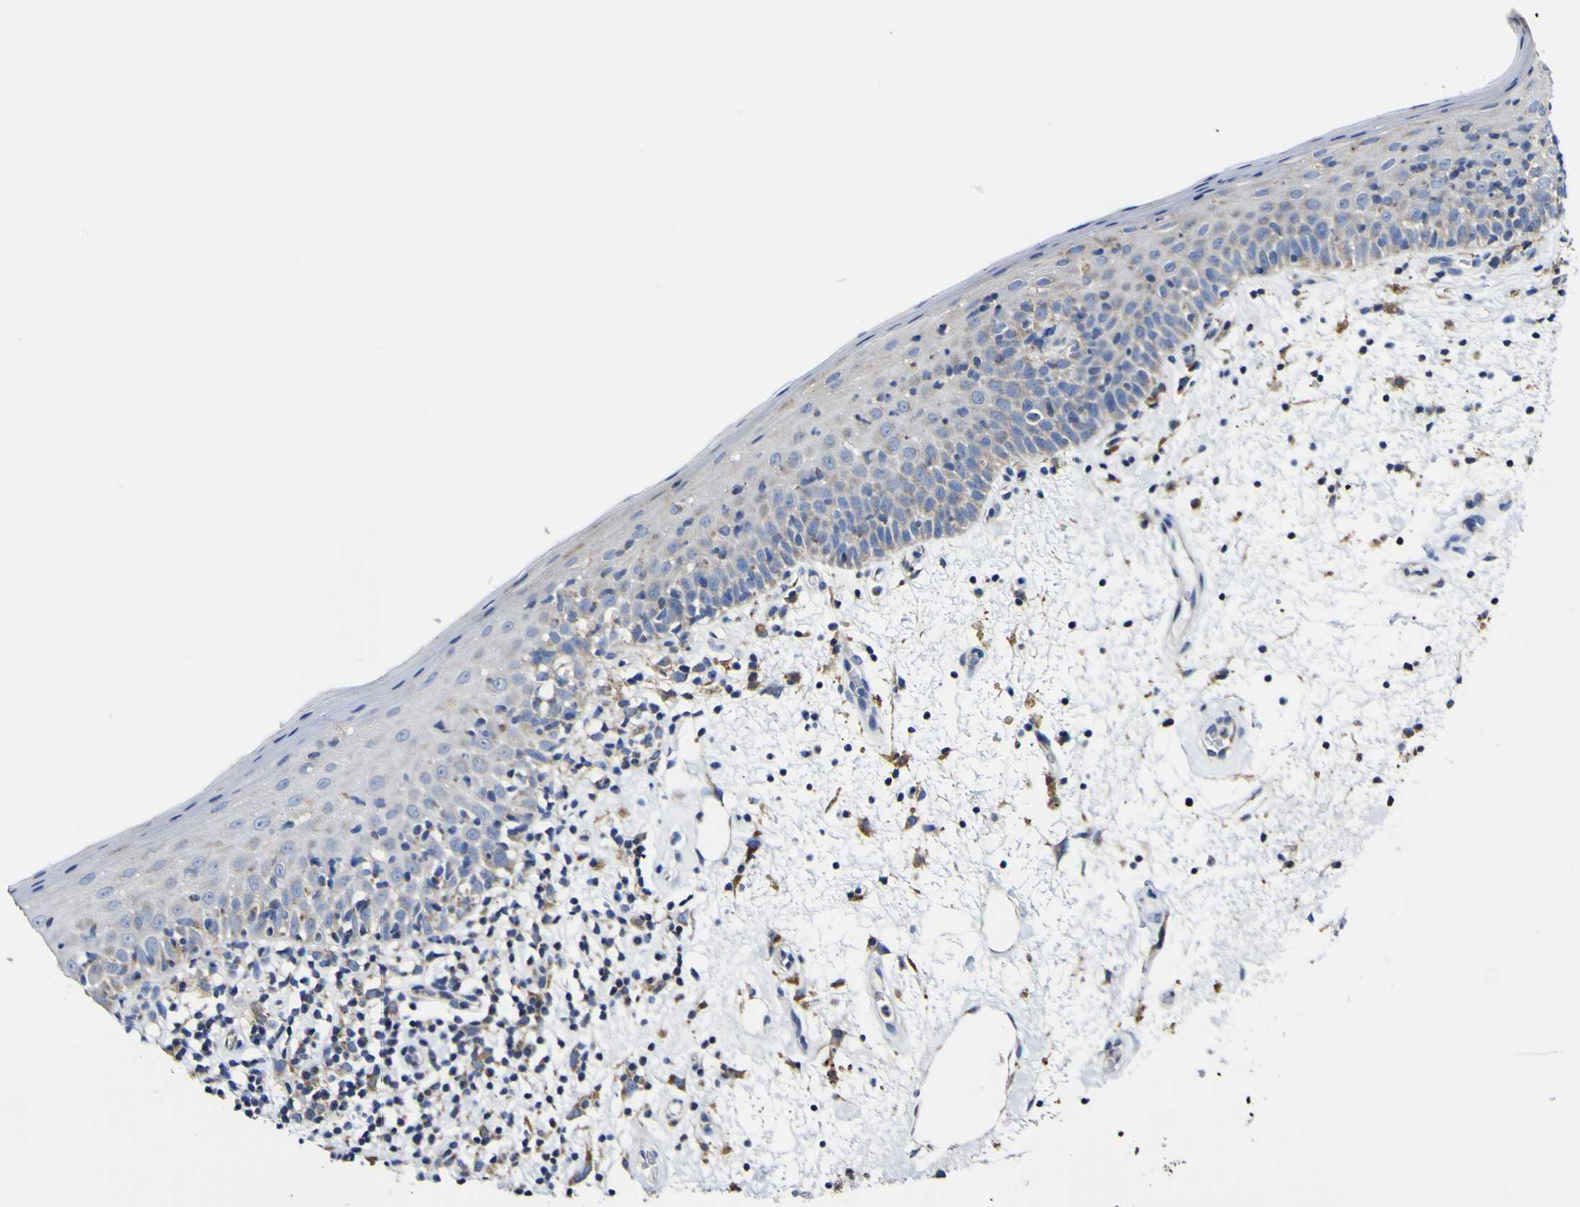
{"staining": {"intensity": "negative", "quantity": "none", "location": "none"}, "tissue": "oral mucosa", "cell_type": "Squamous epithelial cells", "image_type": "normal", "snomed": [{"axis": "morphology", "description": "Normal tissue, NOS"}, {"axis": "morphology", "description": "Squamous cell carcinoma, NOS"}, {"axis": "topography", "description": "Skeletal muscle"}, {"axis": "topography", "description": "Oral tissue"}, {"axis": "topography", "description": "Head-Neck"}], "caption": "Protein analysis of benign oral mucosa displays no significant positivity in squamous epithelial cells.", "gene": "CCDC90B", "patient": {"sex": "male", "age": 71}}